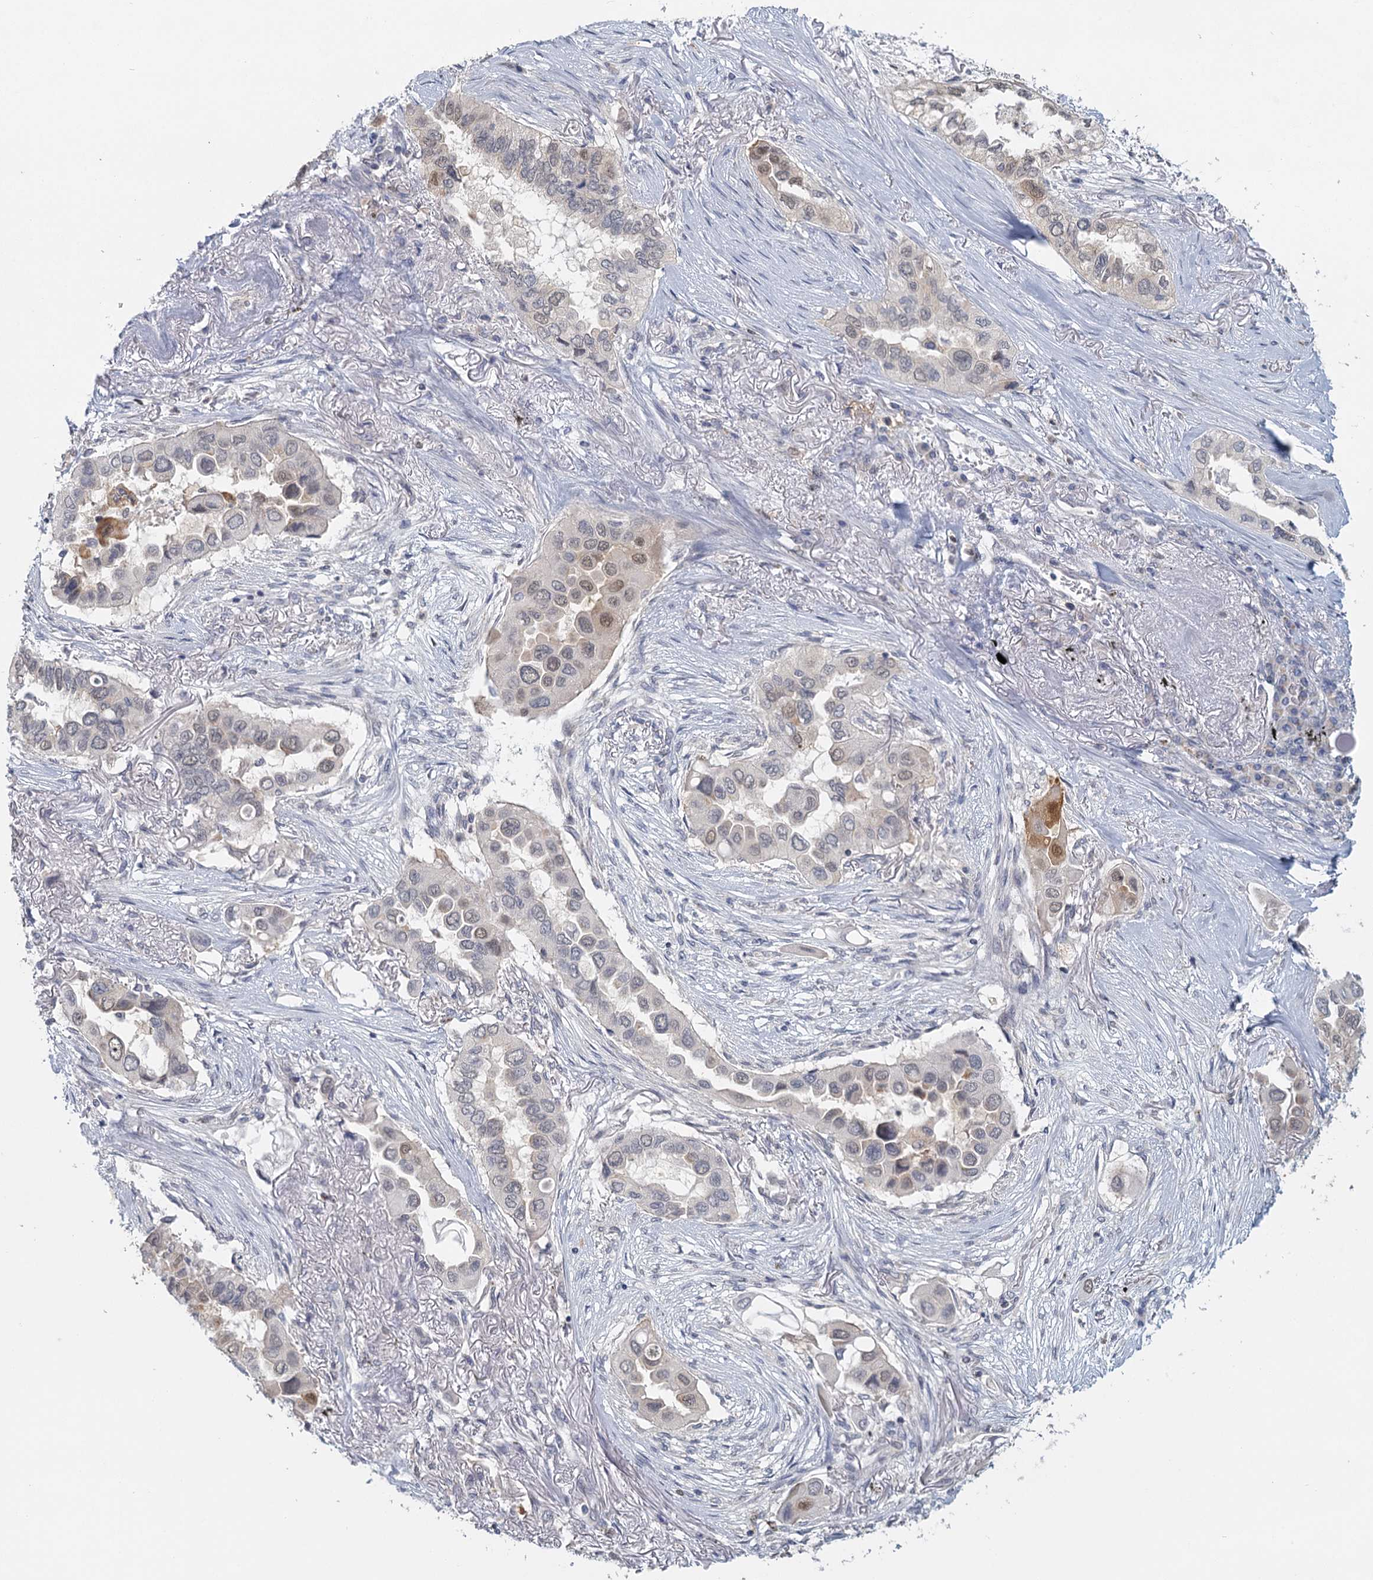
{"staining": {"intensity": "moderate", "quantity": "<25%", "location": "cytoplasmic/membranous,nuclear"}, "tissue": "lung cancer", "cell_type": "Tumor cells", "image_type": "cancer", "snomed": [{"axis": "morphology", "description": "Adenocarcinoma, NOS"}, {"axis": "topography", "description": "Lung"}], "caption": "High-magnification brightfield microscopy of adenocarcinoma (lung) stained with DAB (brown) and counterstained with hematoxylin (blue). tumor cells exhibit moderate cytoplasmic/membranous and nuclear expression is appreciated in about<25% of cells.", "gene": "MYO7B", "patient": {"sex": "female", "age": 76}}